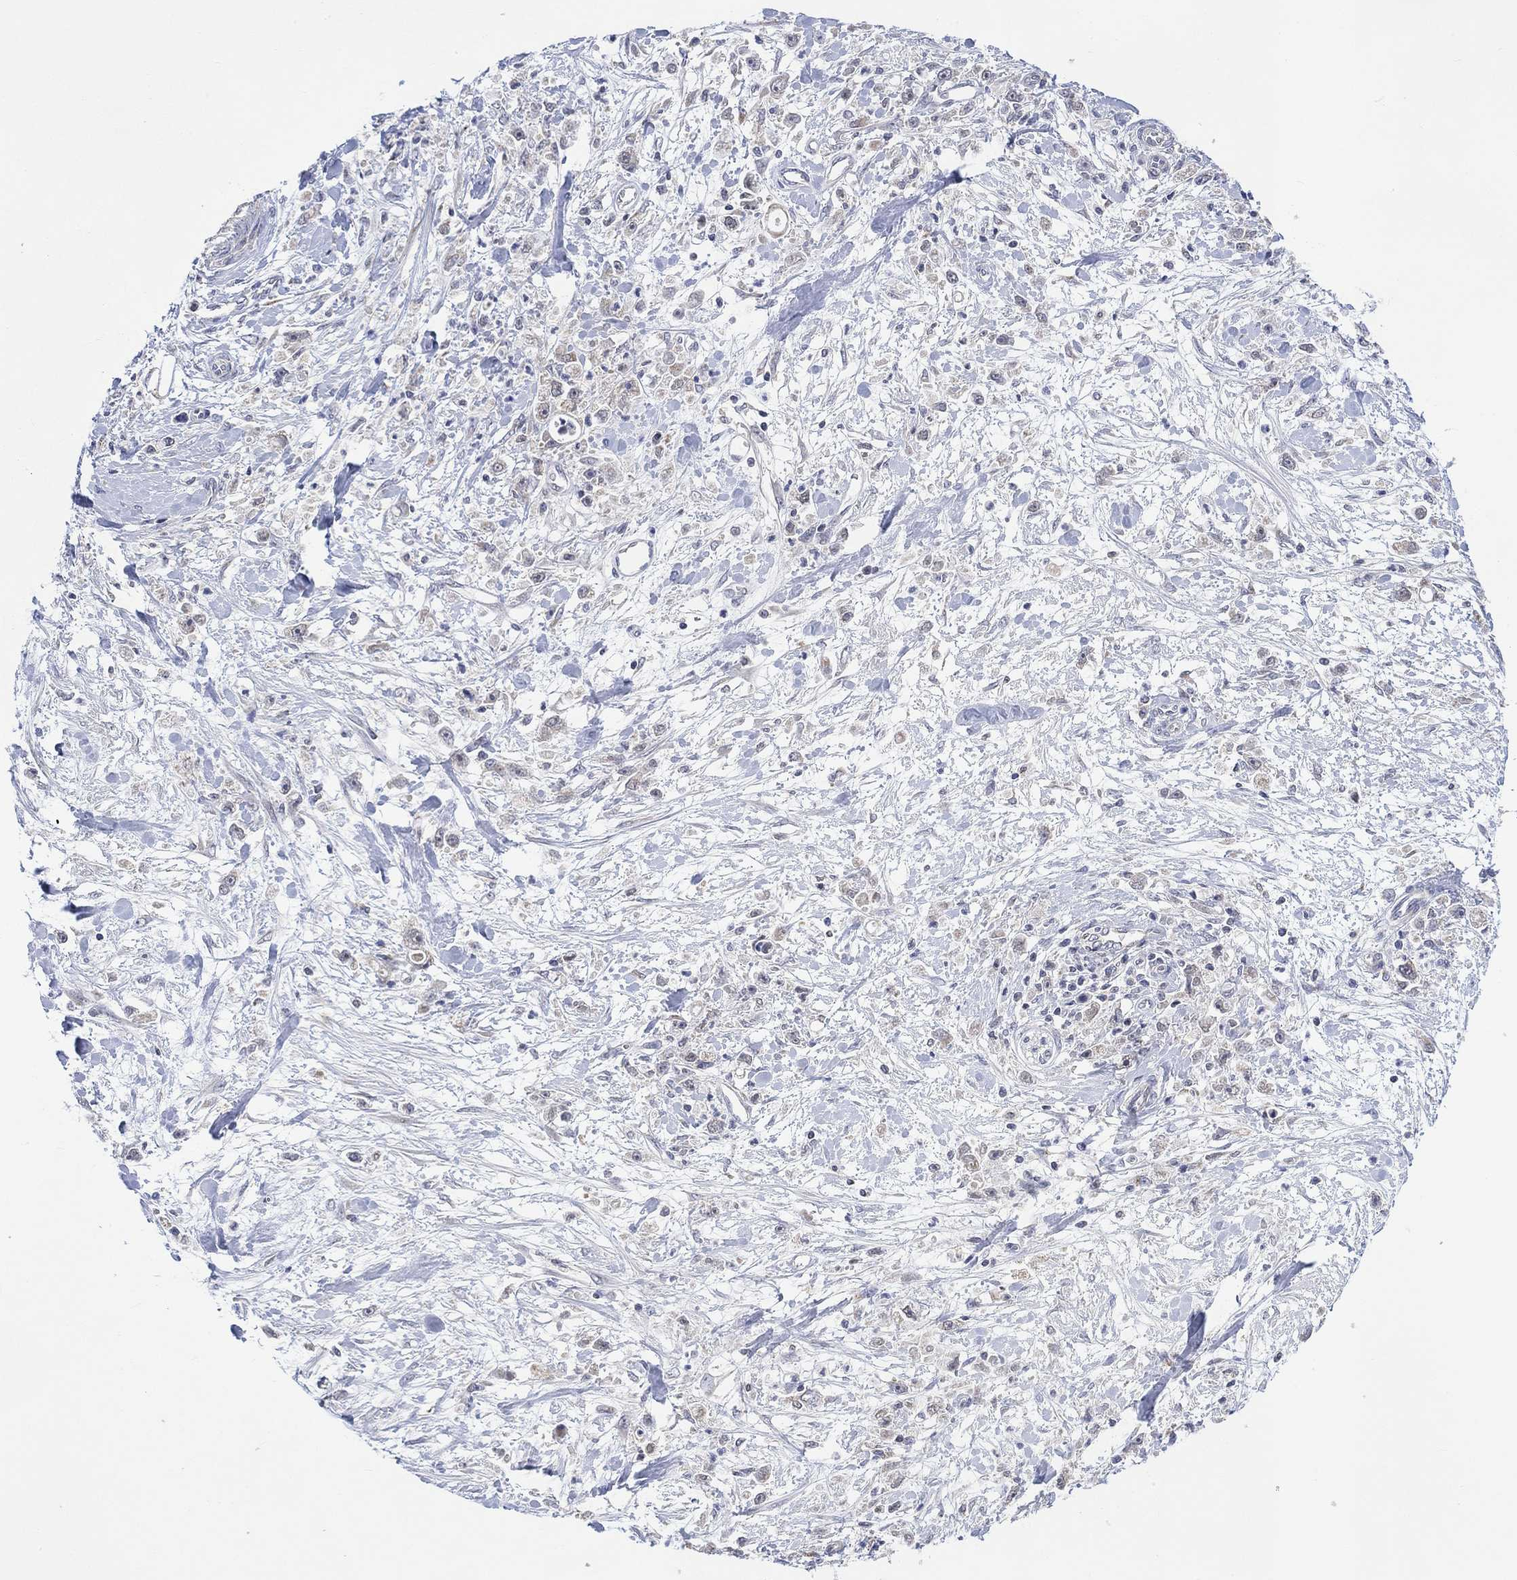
{"staining": {"intensity": "negative", "quantity": "none", "location": "none"}, "tissue": "stomach cancer", "cell_type": "Tumor cells", "image_type": "cancer", "snomed": [{"axis": "morphology", "description": "Adenocarcinoma, NOS"}, {"axis": "topography", "description": "Stomach"}], "caption": "Stomach cancer stained for a protein using immunohistochemistry exhibits no positivity tumor cells.", "gene": "SLC48A1", "patient": {"sex": "female", "age": 59}}